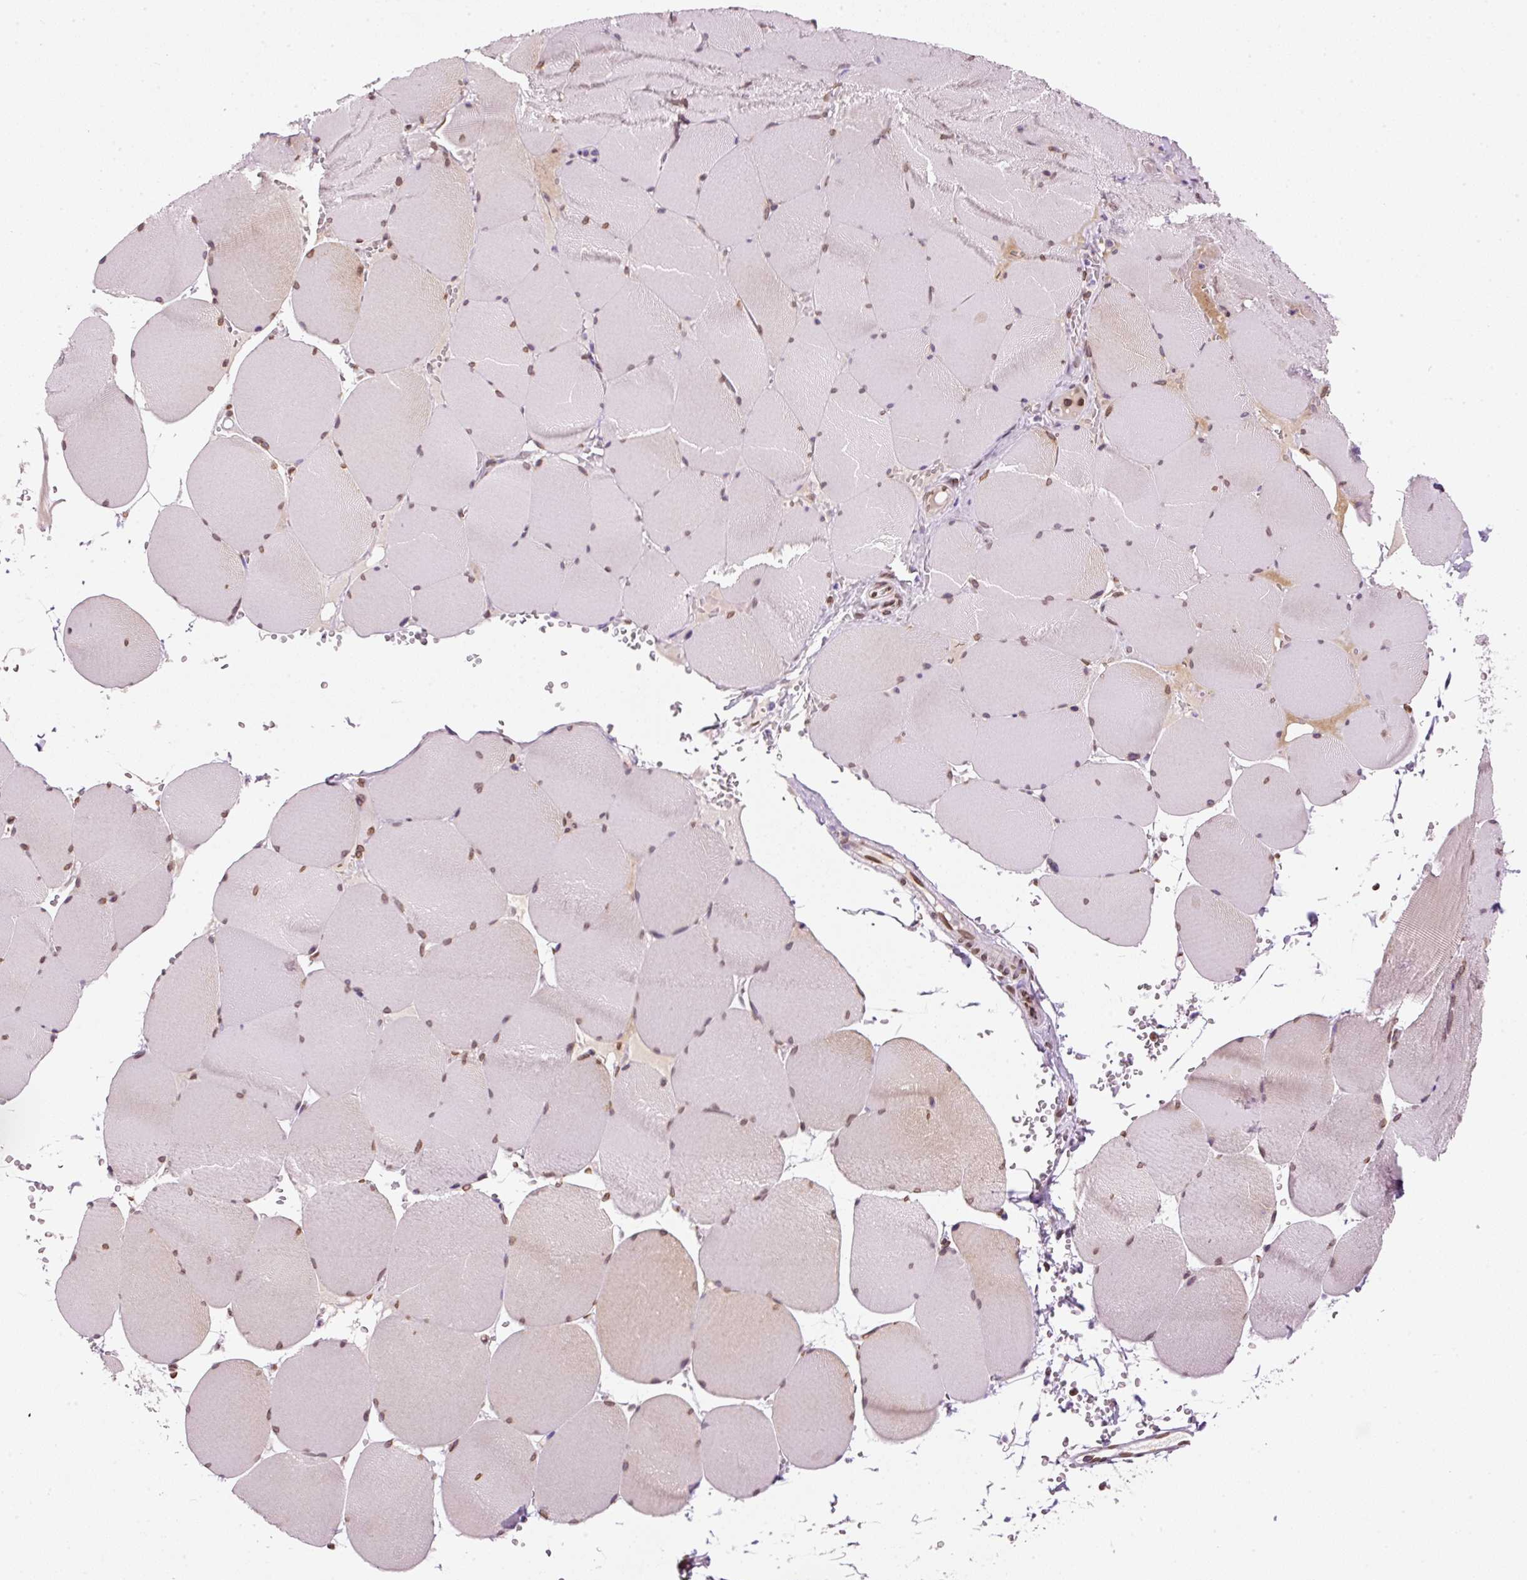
{"staining": {"intensity": "moderate", "quantity": "25%-75%", "location": "cytoplasmic/membranous,nuclear"}, "tissue": "skeletal muscle", "cell_type": "Myocytes", "image_type": "normal", "snomed": [{"axis": "morphology", "description": "Normal tissue, NOS"}, {"axis": "topography", "description": "Skeletal muscle"}, {"axis": "topography", "description": "Head-Neck"}], "caption": "A histopathology image of human skeletal muscle stained for a protein displays moderate cytoplasmic/membranous,nuclear brown staining in myocytes.", "gene": "ZNF224", "patient": {"sex": "male", "age": 66}}